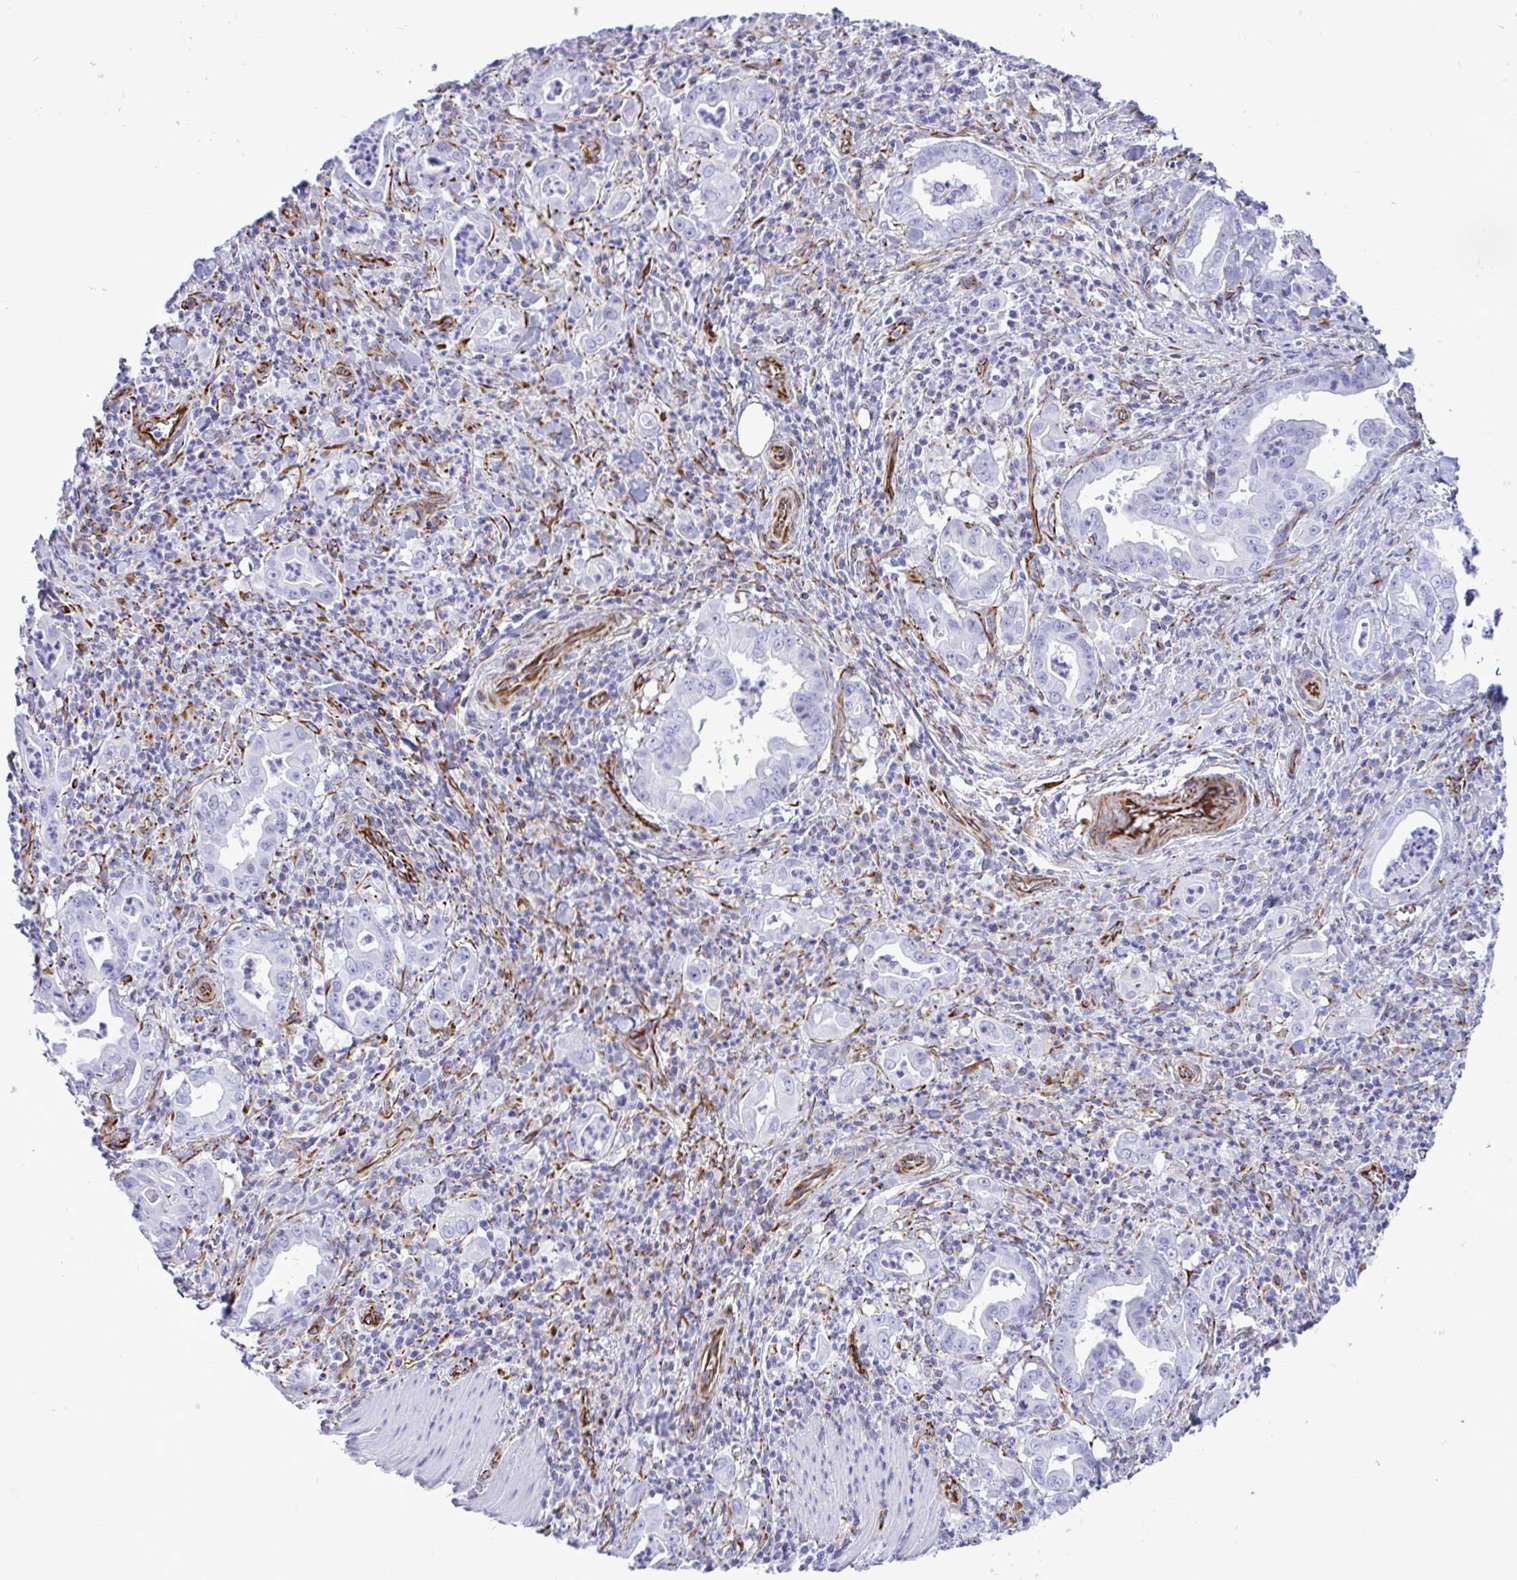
{"staining": {"intensity": "negative", "quantity": "none", "location": "none"}, "tissue": "stomach cancer", "cell_type": "Tumor cells", "image_type": "cancer", "snomed": [{"axis": "morphology", "description": "Adenocarcinoma, NOS"}, {"axis": "topography", "description": "Stomach, upper"}], "caption": "Immunohistochemistry (IHC) histopathology image of neoplastic tissue: human adenocarcinoma (stomach) stained with DAB (3,3'-diaminobenzidine) reveals no significant protein staining in tumor cells.", "gene": "SMAD5", "patient": {"sex": "female", "age": 79}}